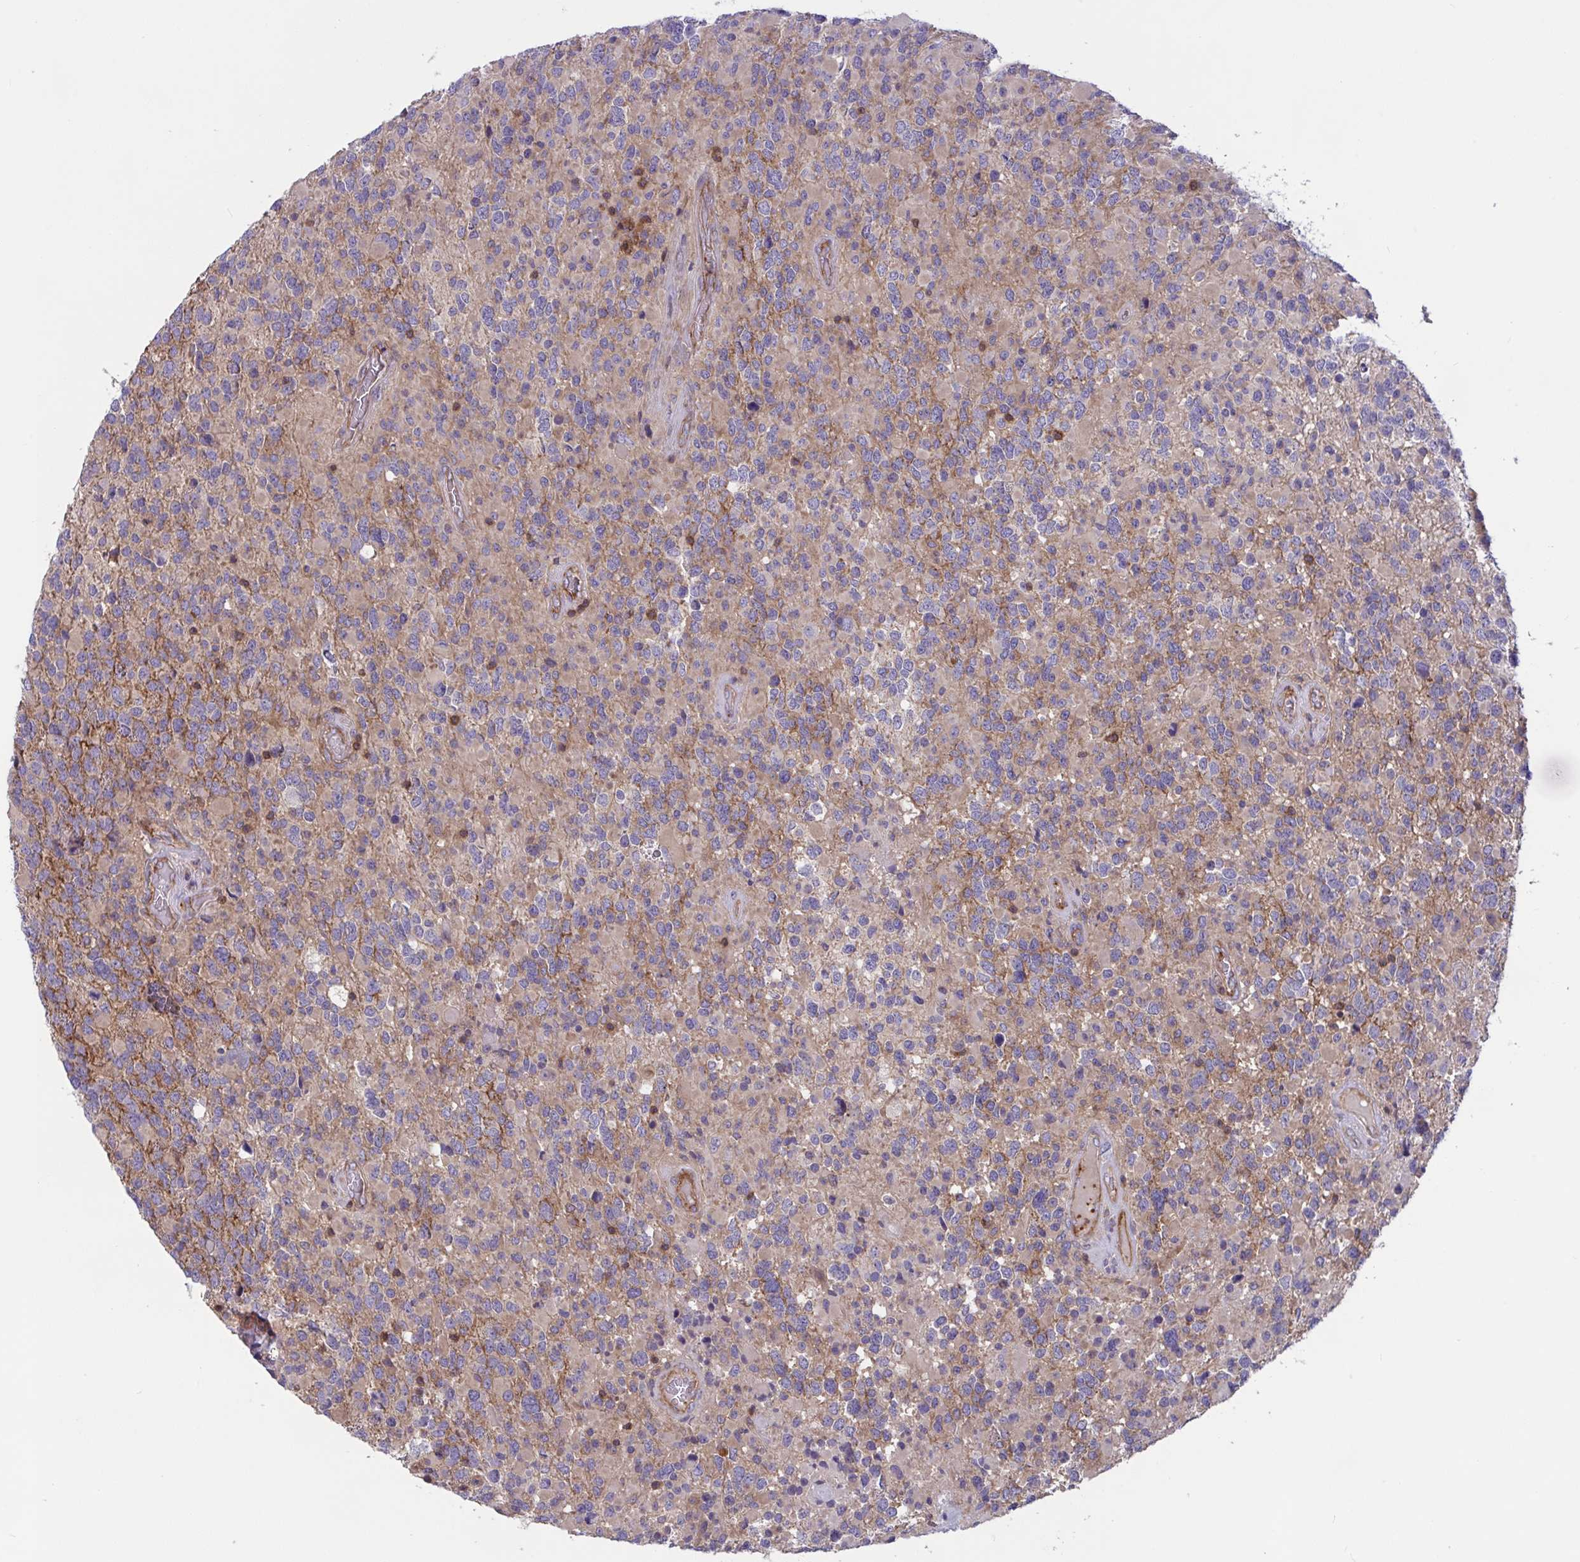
{"staining": {"intensity": "moderate", "quantity": "<25%", "location": "cytoplasmic/membranous"}, "tissue": "glioma", "cell_type": "Tumor cells", "image_type": "cancer", "snomed": [{"axis": "morphology", "description": "Glioma, malignant, High grade"}, {"axis": "topography", "description": "Brain"}], "caption": "Tumor cells reveal low levels of moderate cytoplasmic/membranous positivity in about <25% of cells in high-grade glioma (malignant). The protein is shown in brown color, while the nuclei are stained blue.", "gene": "TANK", "patient": {"sex": "female", "age": 40}}